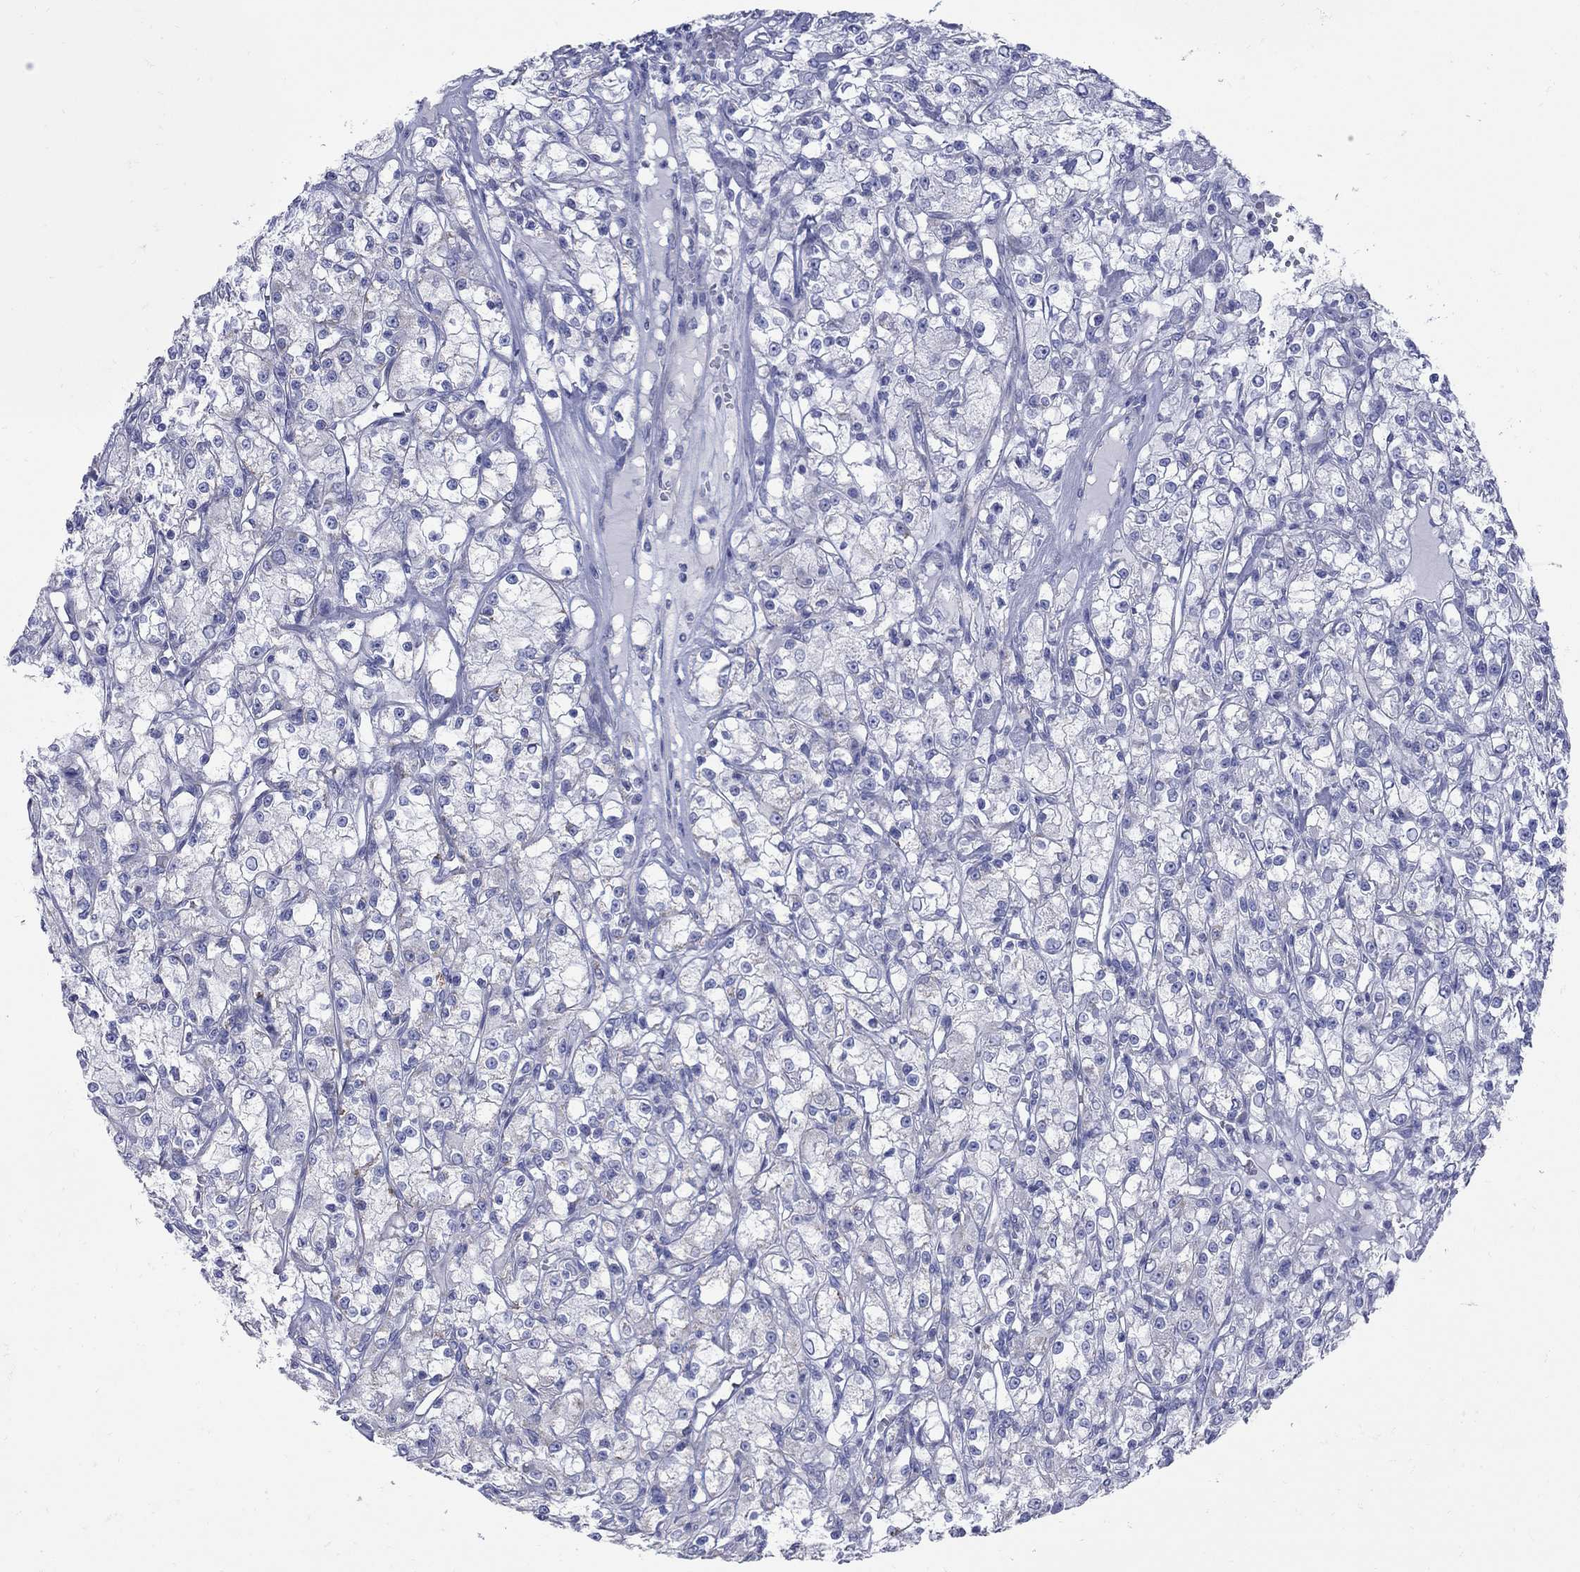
{"staining": {"intensity": "negative", "quantity": "none", "location": "none"}, "tissue": "renal cancer", "cell_type": "Tumor cells", "image_type": "cancer", "snomed": [{"axis": "morphology", "description": "Adenocarcinoma, NOS"}, {"axis": "topography", "description": "Kidney"}], "caption": "Histopathology image shows no significant protein staining in tumor cells of renal cancer (adenocarcinoma). Nuclei are stained in blue.", "gene": "PDZD3", "patient": {"sex": "female", "age": 59}}